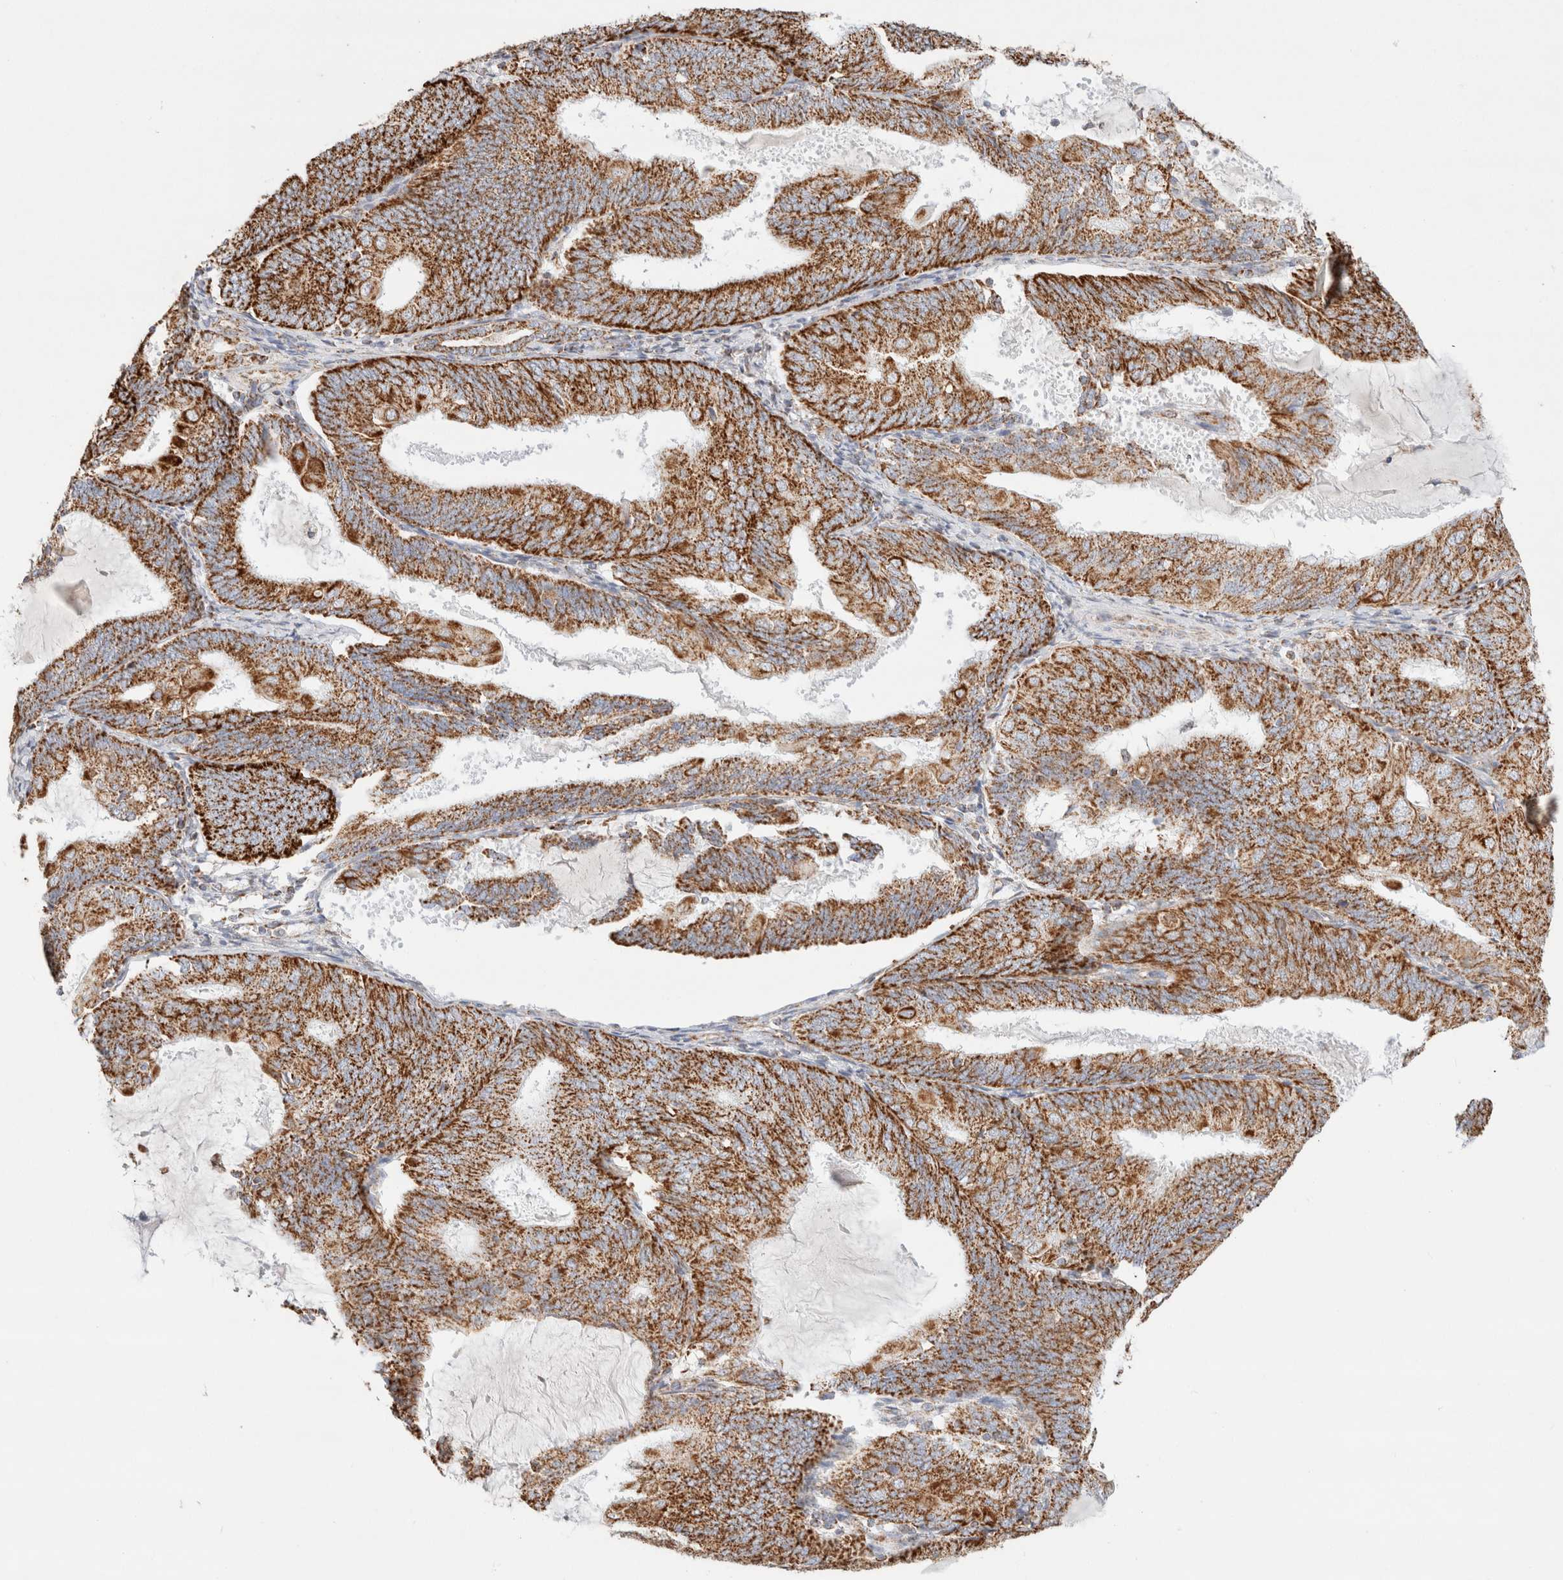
{"staining": {"intensity": "strong", "quantity": ">75%", "location": "cytoplasmic/membranous"}, "tissue": "endometrial cancer", "cell_type": "Tumor cells", "image_type": "cancer", "snomed": [{"axis": "morphology", "description": "Adenocarcinoma, NOS"}, {"axis": "topography", "description": "Endometrium"}], "caption": "Endometrial adenocarcinoma stained with a brown dye displays strong cytoplasmic/membranous positive expression in about >75% of tumor cells.", "gene": "PHB2", "patient": {"sex": "female", "age": 81}}